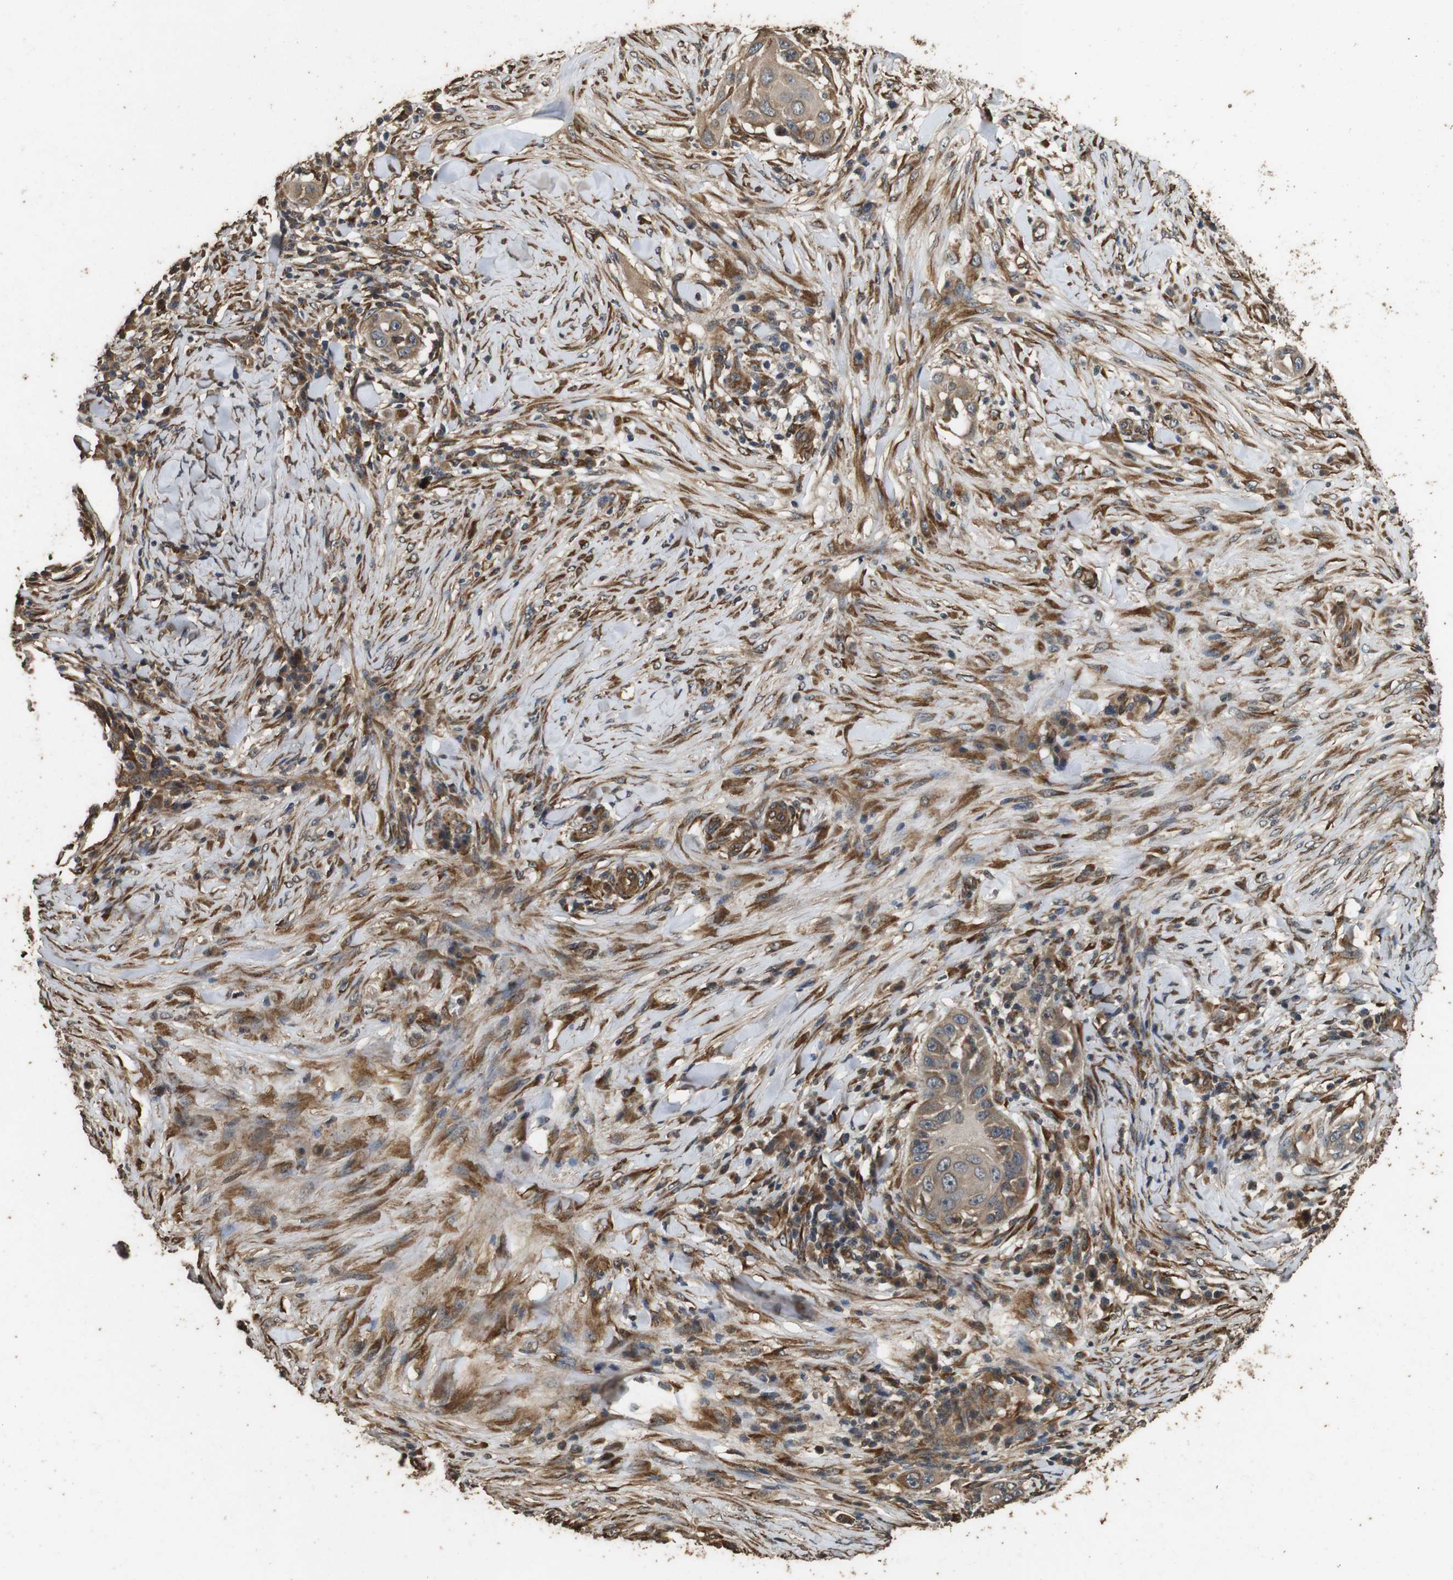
{"staining": {"intensity": "moderate", "quantity": ">75%", "location": "cytoplasmic/membranous"}, "tissue": "skin cancer", "cell_type": "Tumor cells", "image_type": "cancer", "snomed": [{"axis": "morphology", "description": "Squamous cell carcinoma, NOS"}, {"axis": "topography", "description": "Skin"}], "caption": "This photomicrograph shows immunohistochemistry (IHC) staining of skin cancer (squamous cell carcinoma), with medium moderate cytoplasmic/membranous expression in about >75% of tumor cells.", "gene": "CNPY4", "patient": {"sex": "female", "age": 44}}